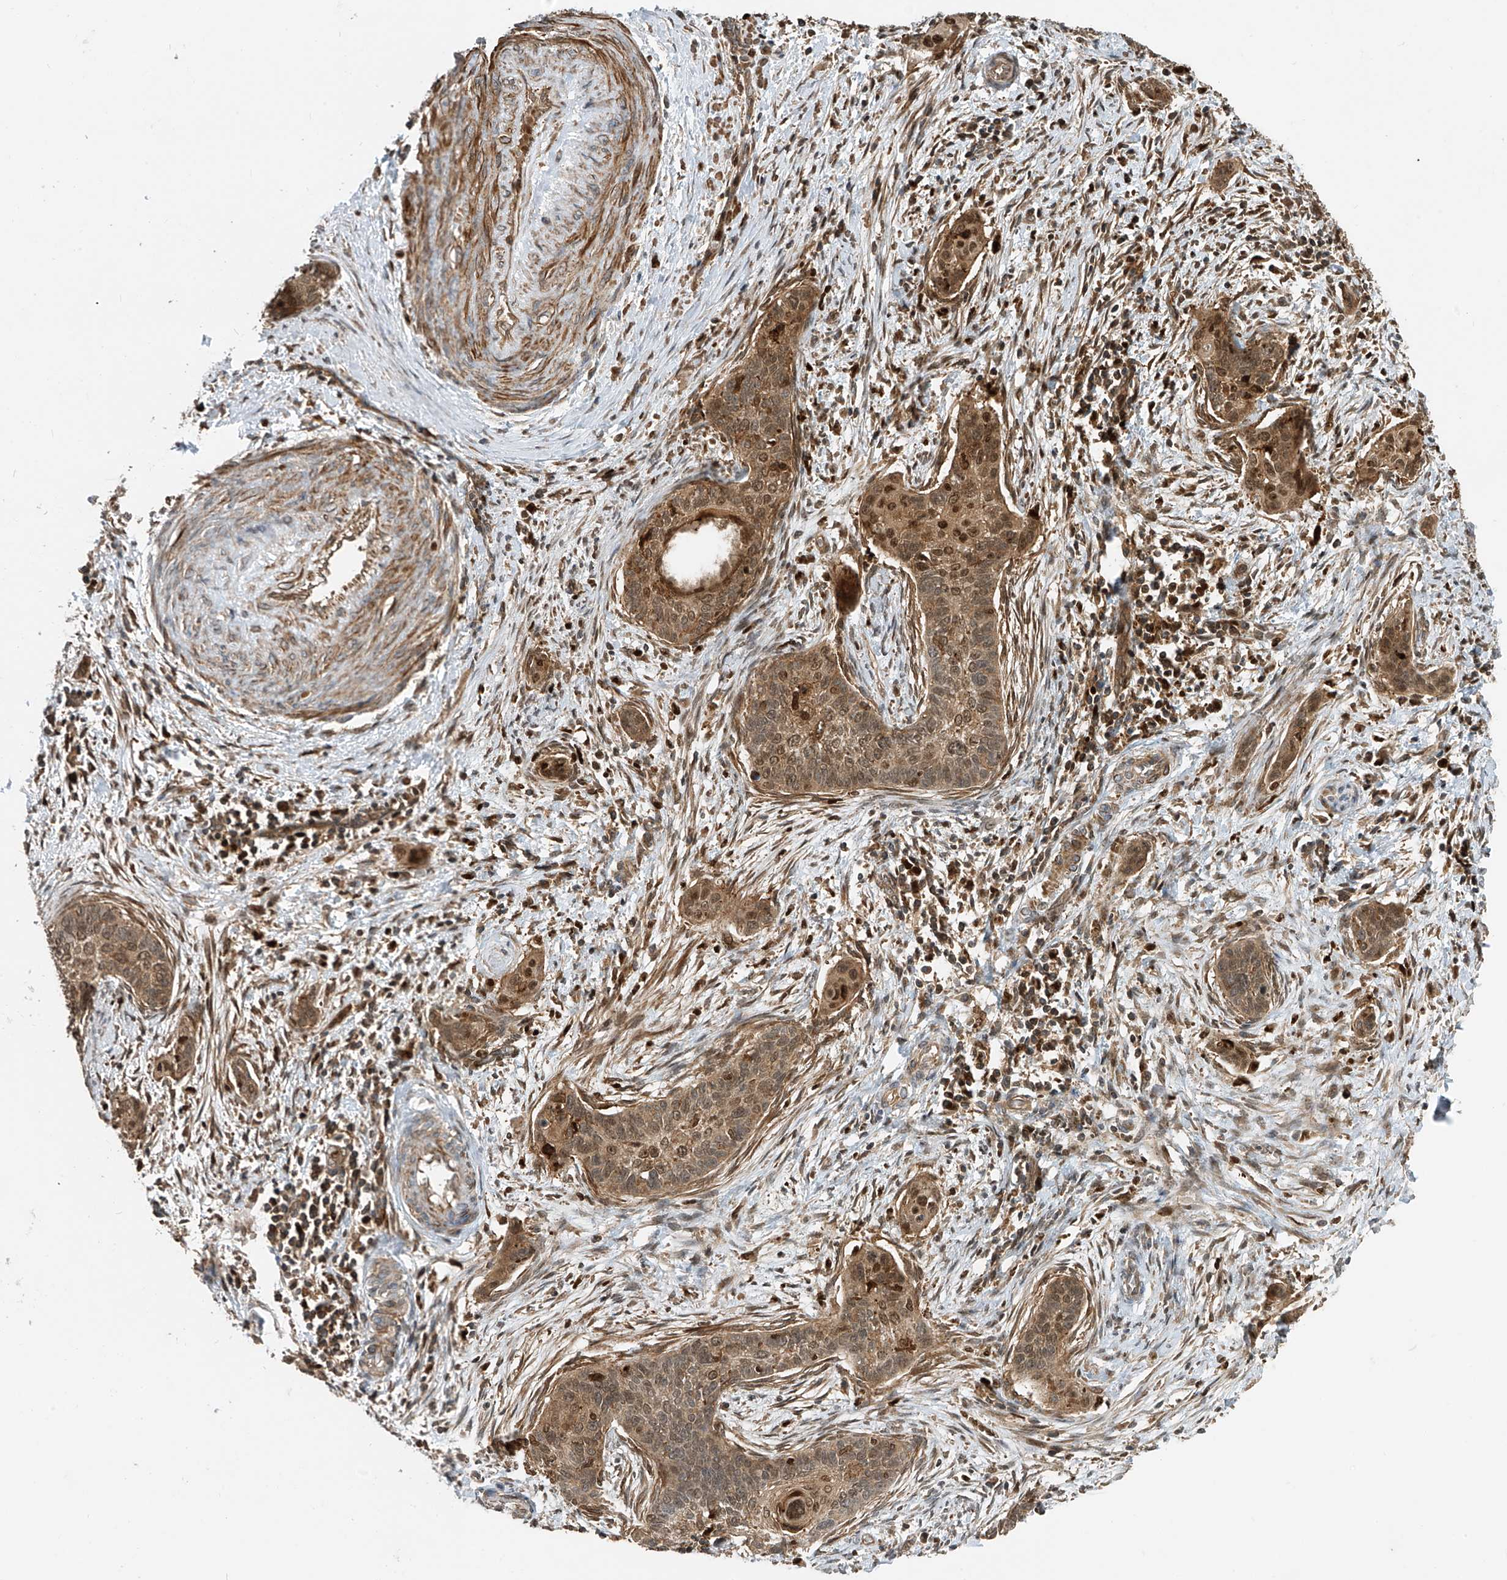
{"staining": {"intensity": "moderate", "quantity": ">75%", "location": "cytoplasmic/membranous,nuclear"}, "tissue": "cervical cancer", "cell_type": "Tumor cells", "image_type": "cancer", "snomed": [{"axis": "morphology", "description": "Squamous cell carcinoma, NOS"}, {"axis": "topography", "description": "Cervix"}], "caption": "This is an image of immunohistochemistry staining of cervical cancer, which shows moderate expression in the cytoplasmic/membranous and nuclear of tumor cells.", "gene": "ATAD2B", "patient": {"sex": "female", "age": 33}}